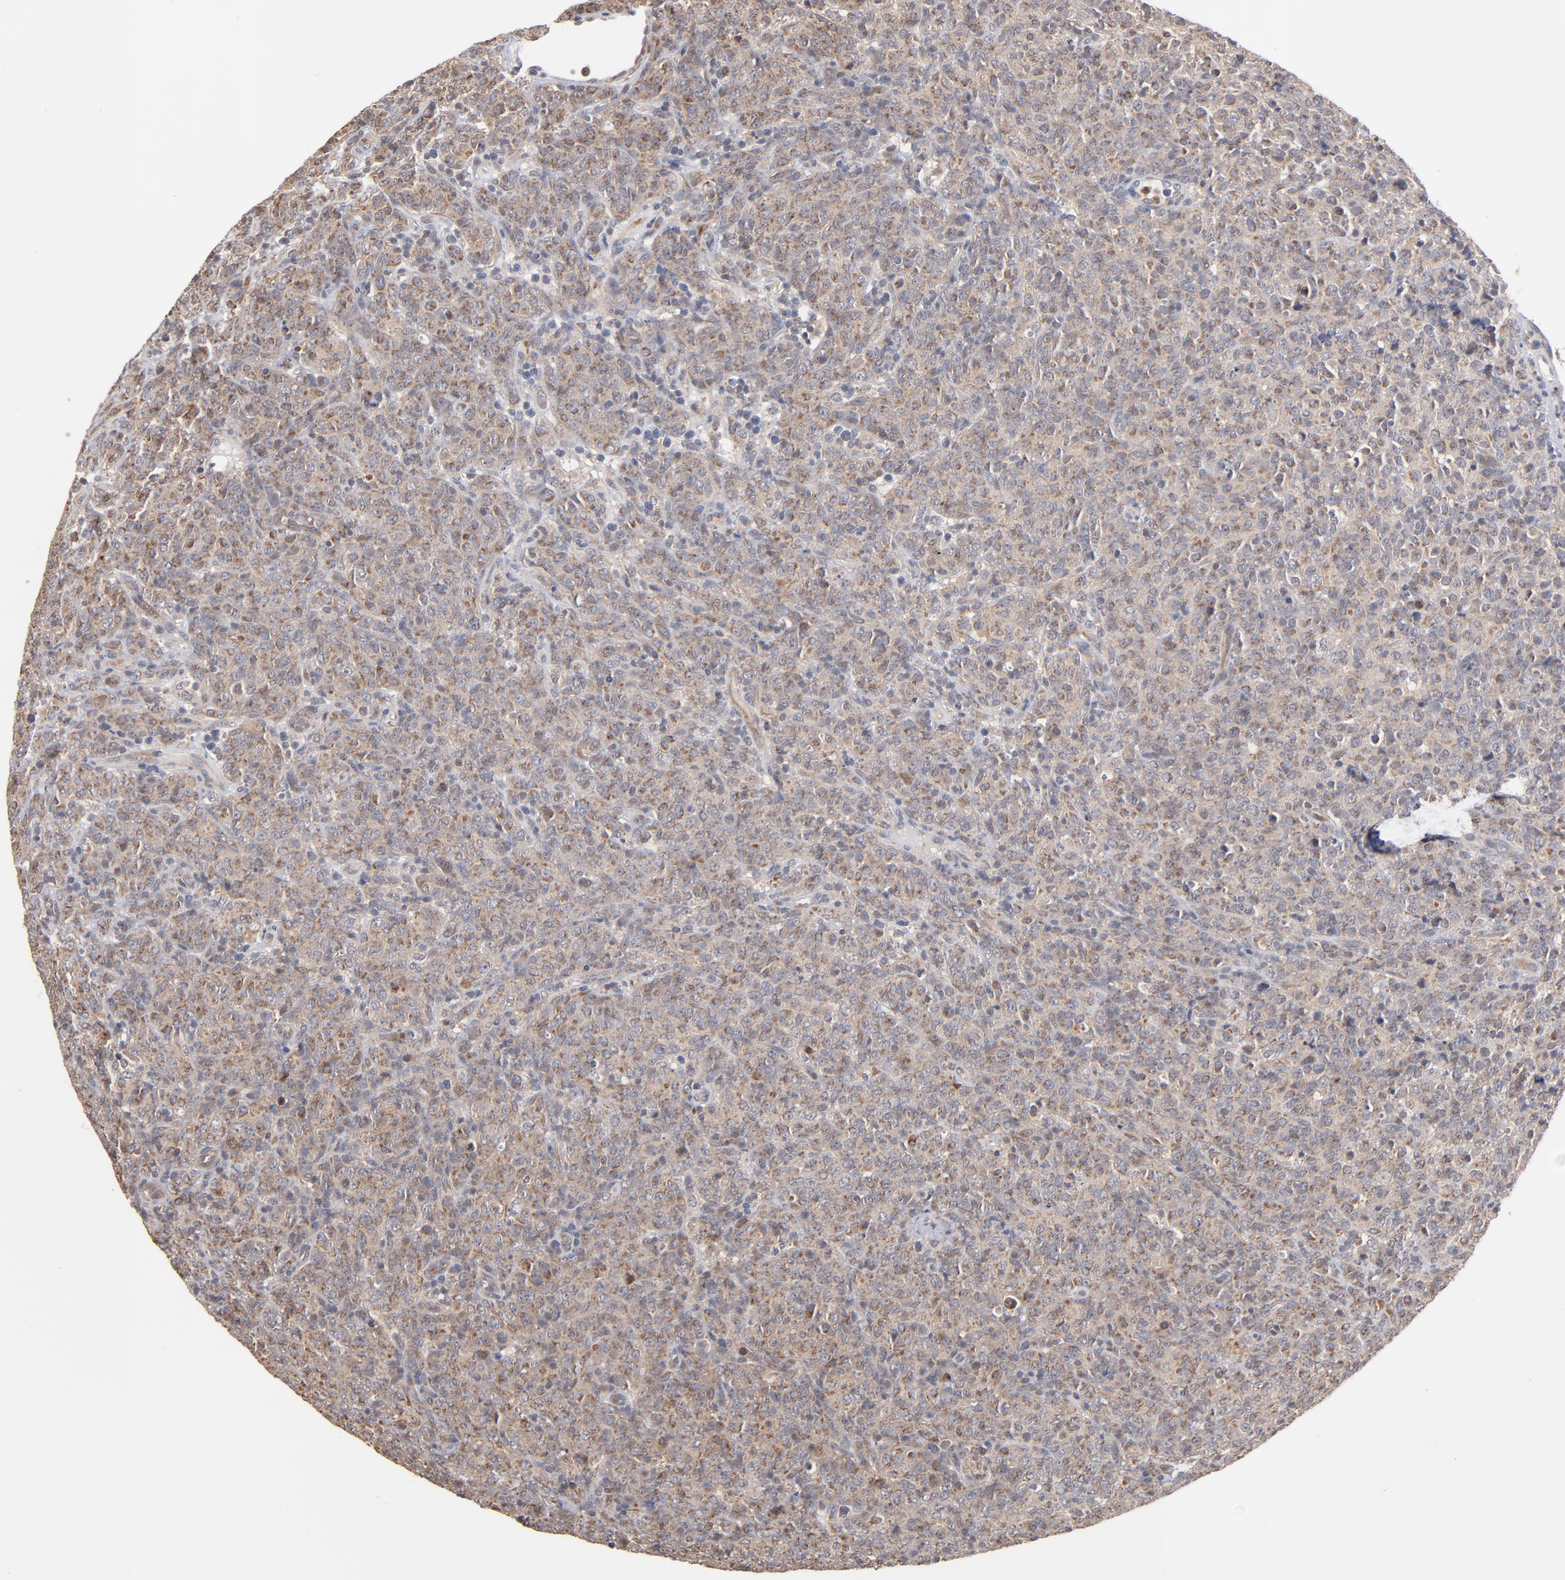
{"staining": {"intensity": "moderate", "quantity": "25%-75%", "location": "cytoplasmic/membranous"}, "tissue": "lymphoma", "cell_type": "Tumor cells", "image_type": "cancer", "snomed": [{"axis": "morphology", "description": "Malignant lymphoma, non-Hodgkin's type, High grade"}, {"axis": "topography", "description": "Tonsil"}], "caption": "A micrograph showing moderate cytoplasmic/membranous staining in about 25%-75% of tumor cells in malignant lymphoma, non-Hodgkin's type (high-grade), as visualized by brown immunohistochemical staining.", "gene": "MIPOL1", "patient": {"sex": "female", "age": 36}}